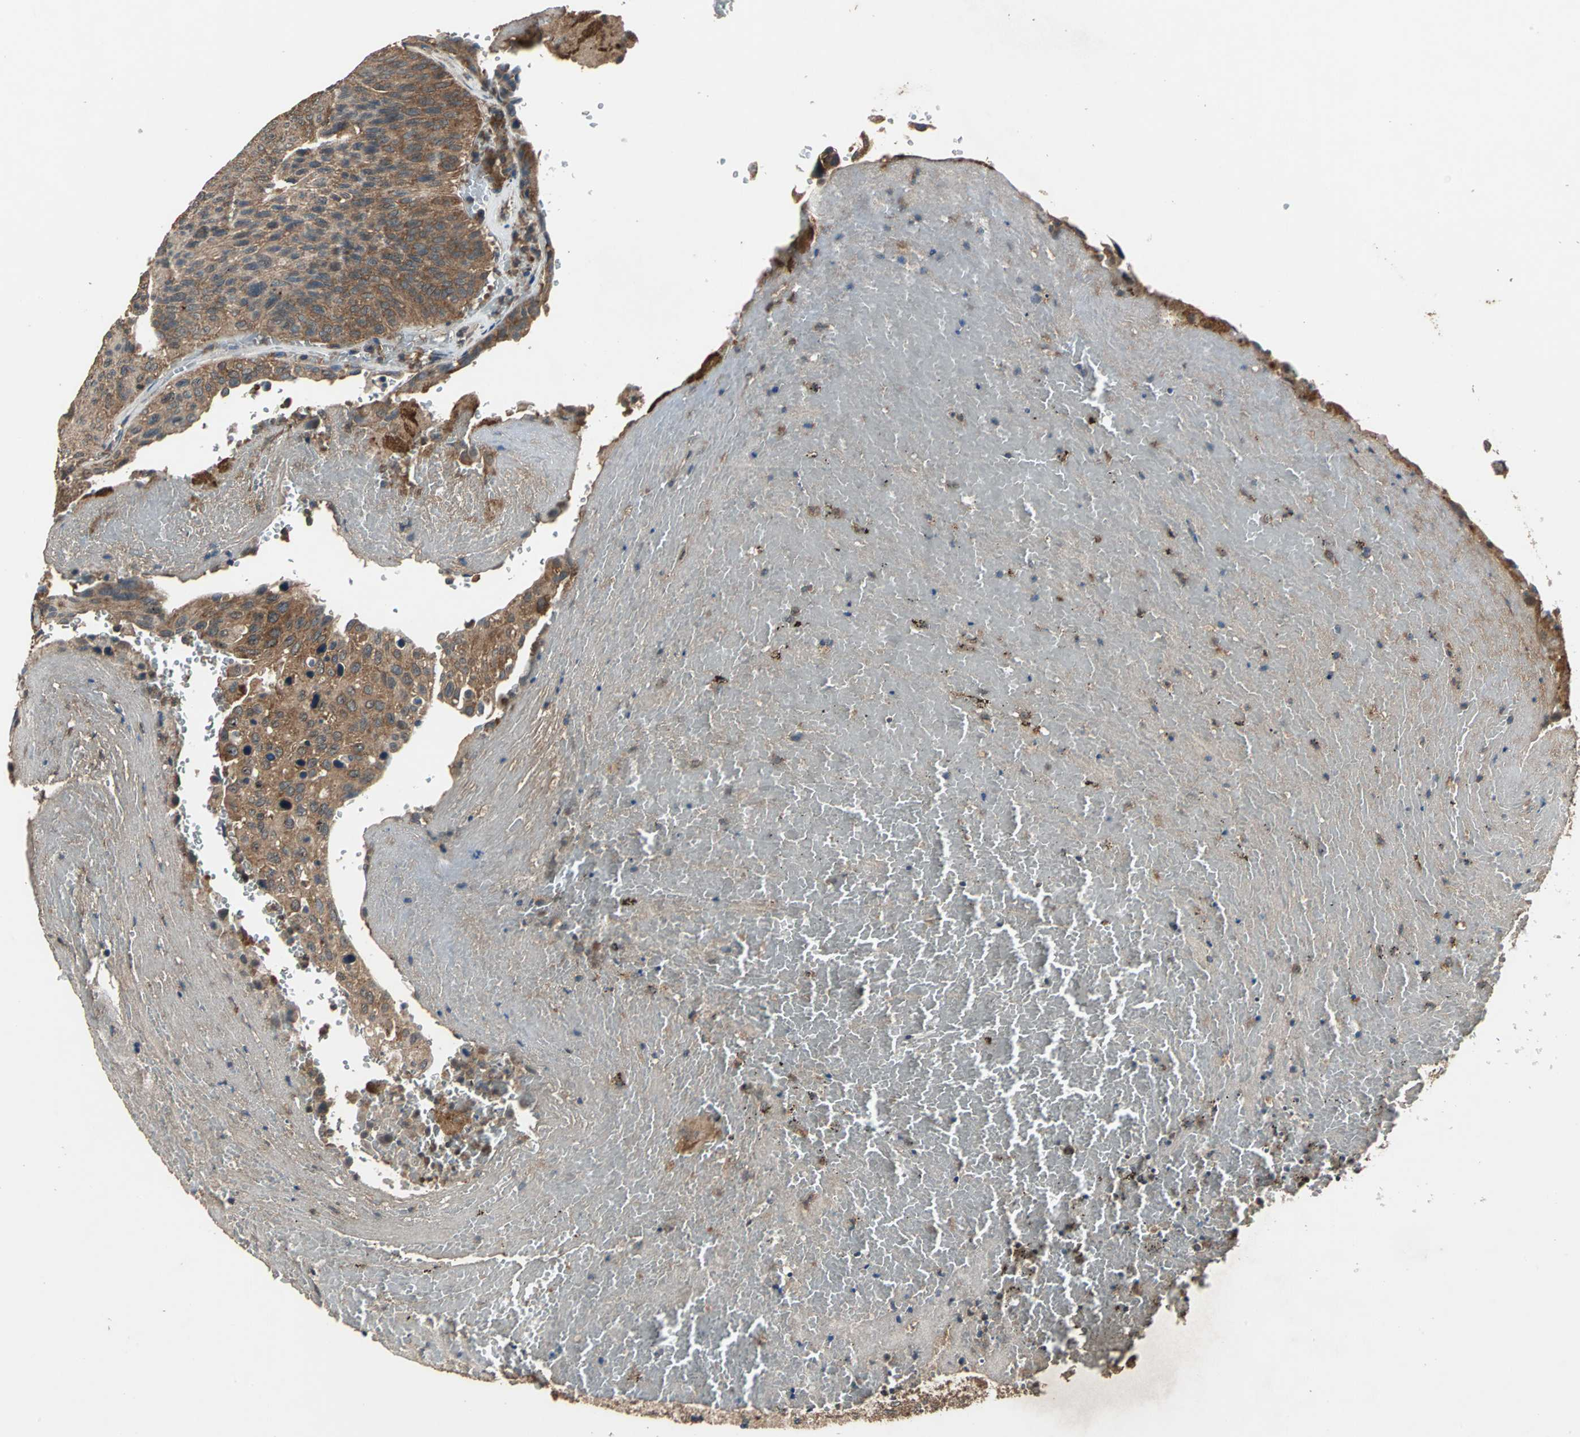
{"staining": {"intensity": "strong", "quantity": ">75%", "location": "cytoplasmic/membranous"}, "tissue": "urothelial cancer", "cell_type": "Tumor cells", "image_type": "cancer", "snomed": [{"axis": "morphology", "description": "Urothelial carcinoma, High grade"}, {"axis": "topography", "description": "Urinary bladder"}], "caption": "Protein expression analysis of high-grade urothelial carcinoma displays strong cytoplasmic/membranous staining in approximately >75% of tumor cells. The protein is shown in brown color, while the nuclei are stained blue.", "gene": "ZNF608", "patient": {"sex": "male", "age": 66}}